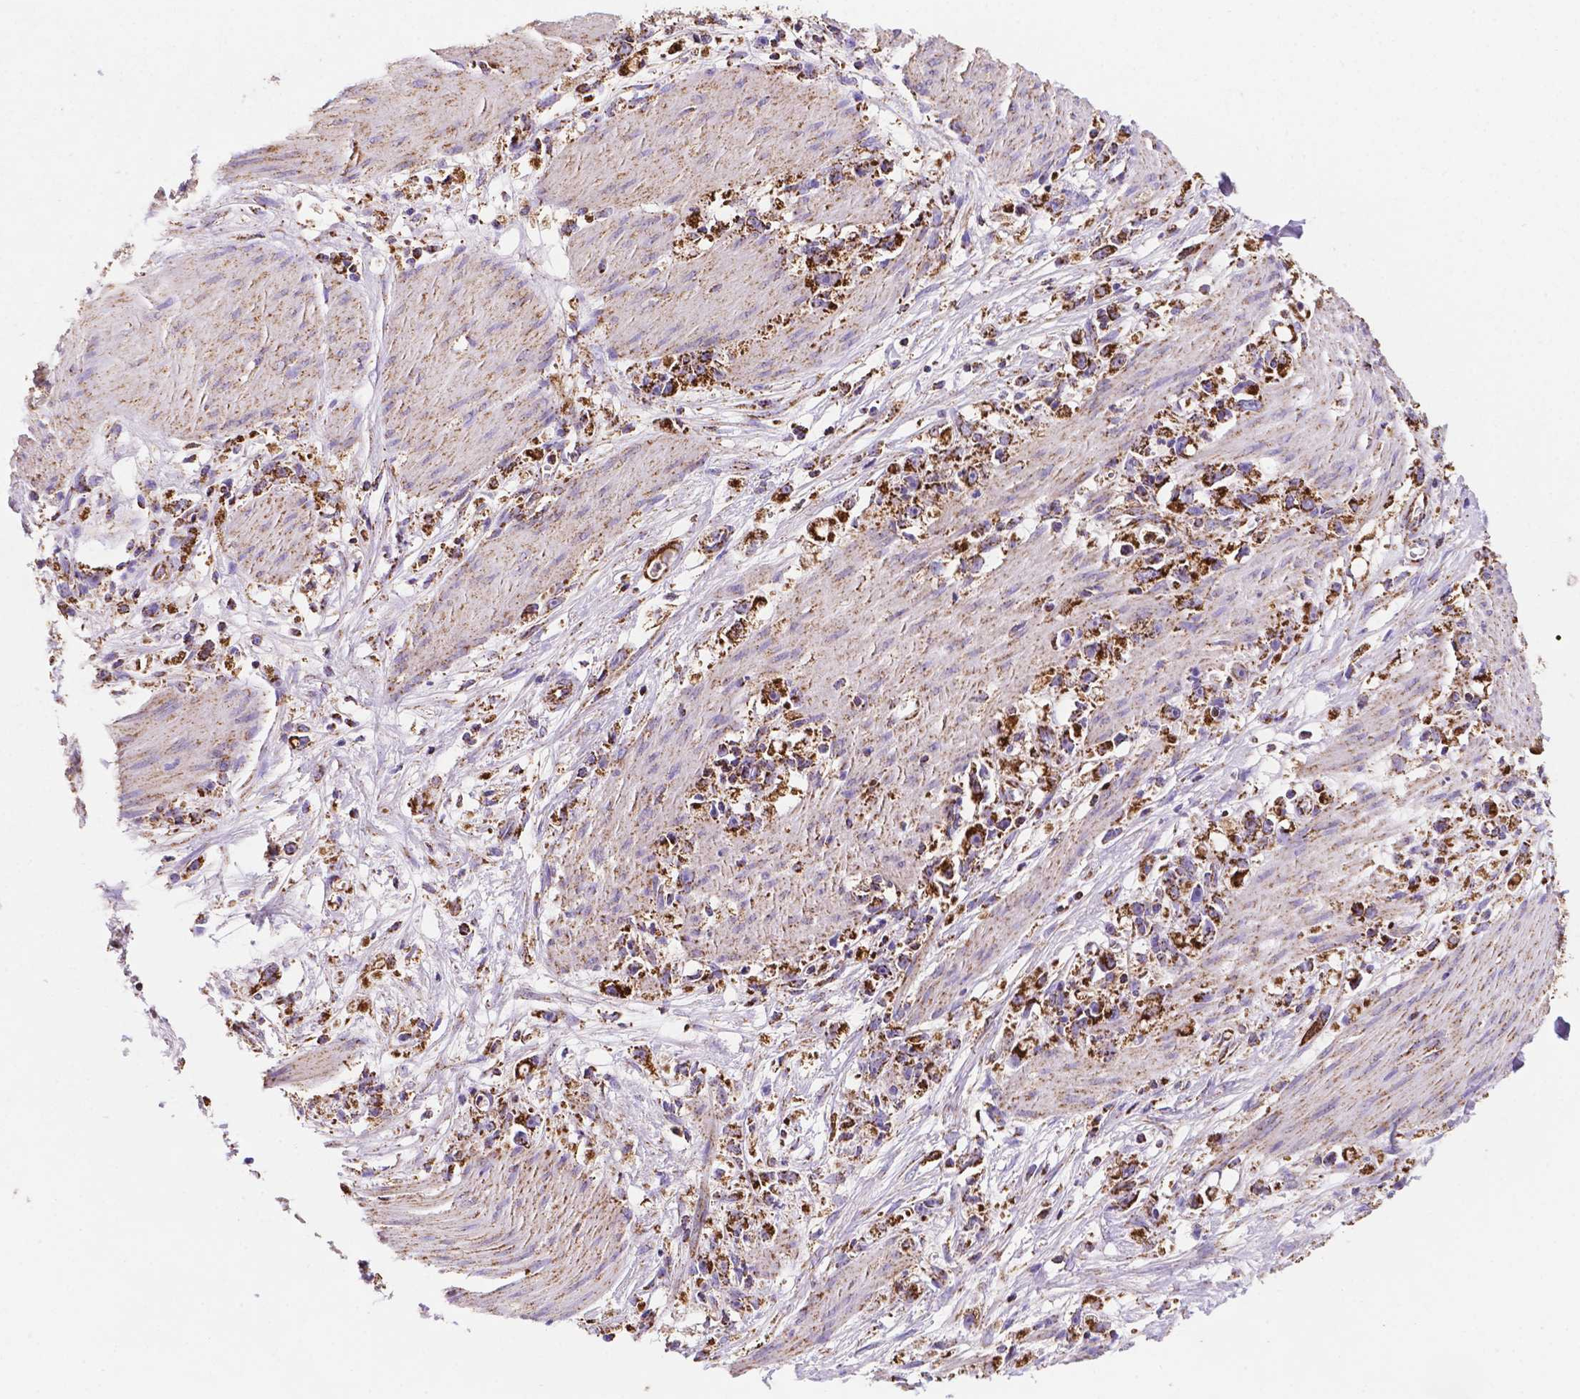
{"staining": {"intensity": "strong", "quantity": ">75%", "location": "cytoplasmic/membranous"}, "tissue": "stomach cancer", "cell_type": "Tumor cells", "image_type": "cancer", "snomed": [{"axis": "morphology", "description": "Adenocarcinoma, NOS"}, {"axis": "topography", "description": "Stomach"}], "caption": "High-magnification brightfield microscopy of stomach cancer stained with DAB (brown) and counterstained with hematoxylin (blue). tumor cells exhibit strong cytoplasmic/membranous expression is identified in approximately>75% of cells.", "gene": "HSPD1", "patient": {"sex": "female", "age": 59}}